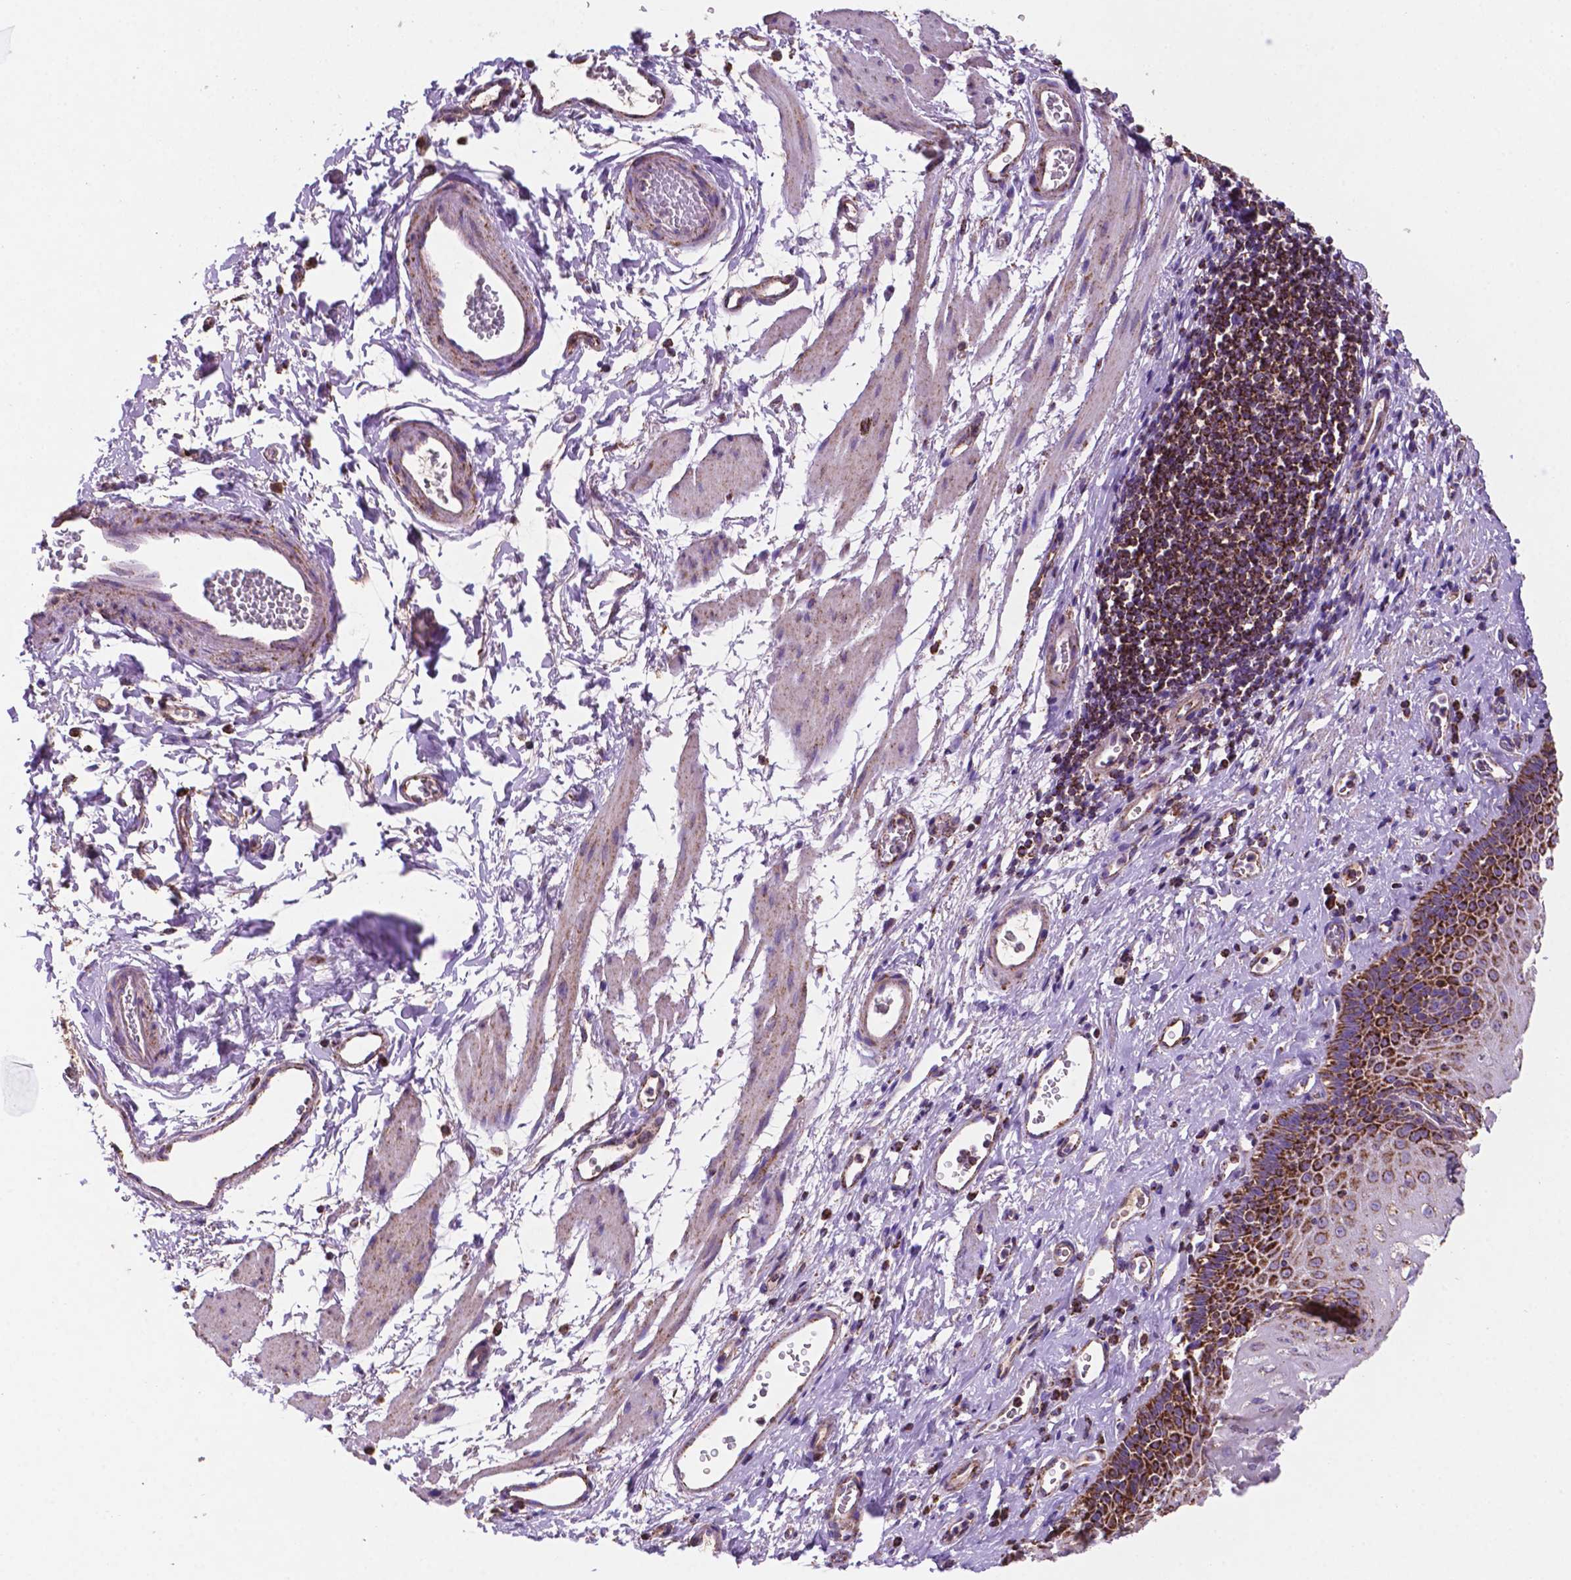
{"staining": {"intensity": "strong", "quantity": "25%-75%", "location": "cytoplasmic/membranous"}, "tissue": "esophagus", "cell_type": "Squamous epithelial cells", "image_type": "normal", "snomed": [{"axis": "morphology", "description": "Normal tissue, NOS"}, {"axis": "topography", "description": "Esophagus"}], "caption": "Immunohistochemical staining of unremarkable human esophagus shows 25%-75% levels of strong cytoplasmic/membranous protein staining in about 25%-75% of squamous epithelial cells. (DAB (3,3'-diaminobenzidine) IHC with brightfield microscopy, high magnification).", "gene": "HSPD1", "patient": {"sex": "female", "age": 68}}